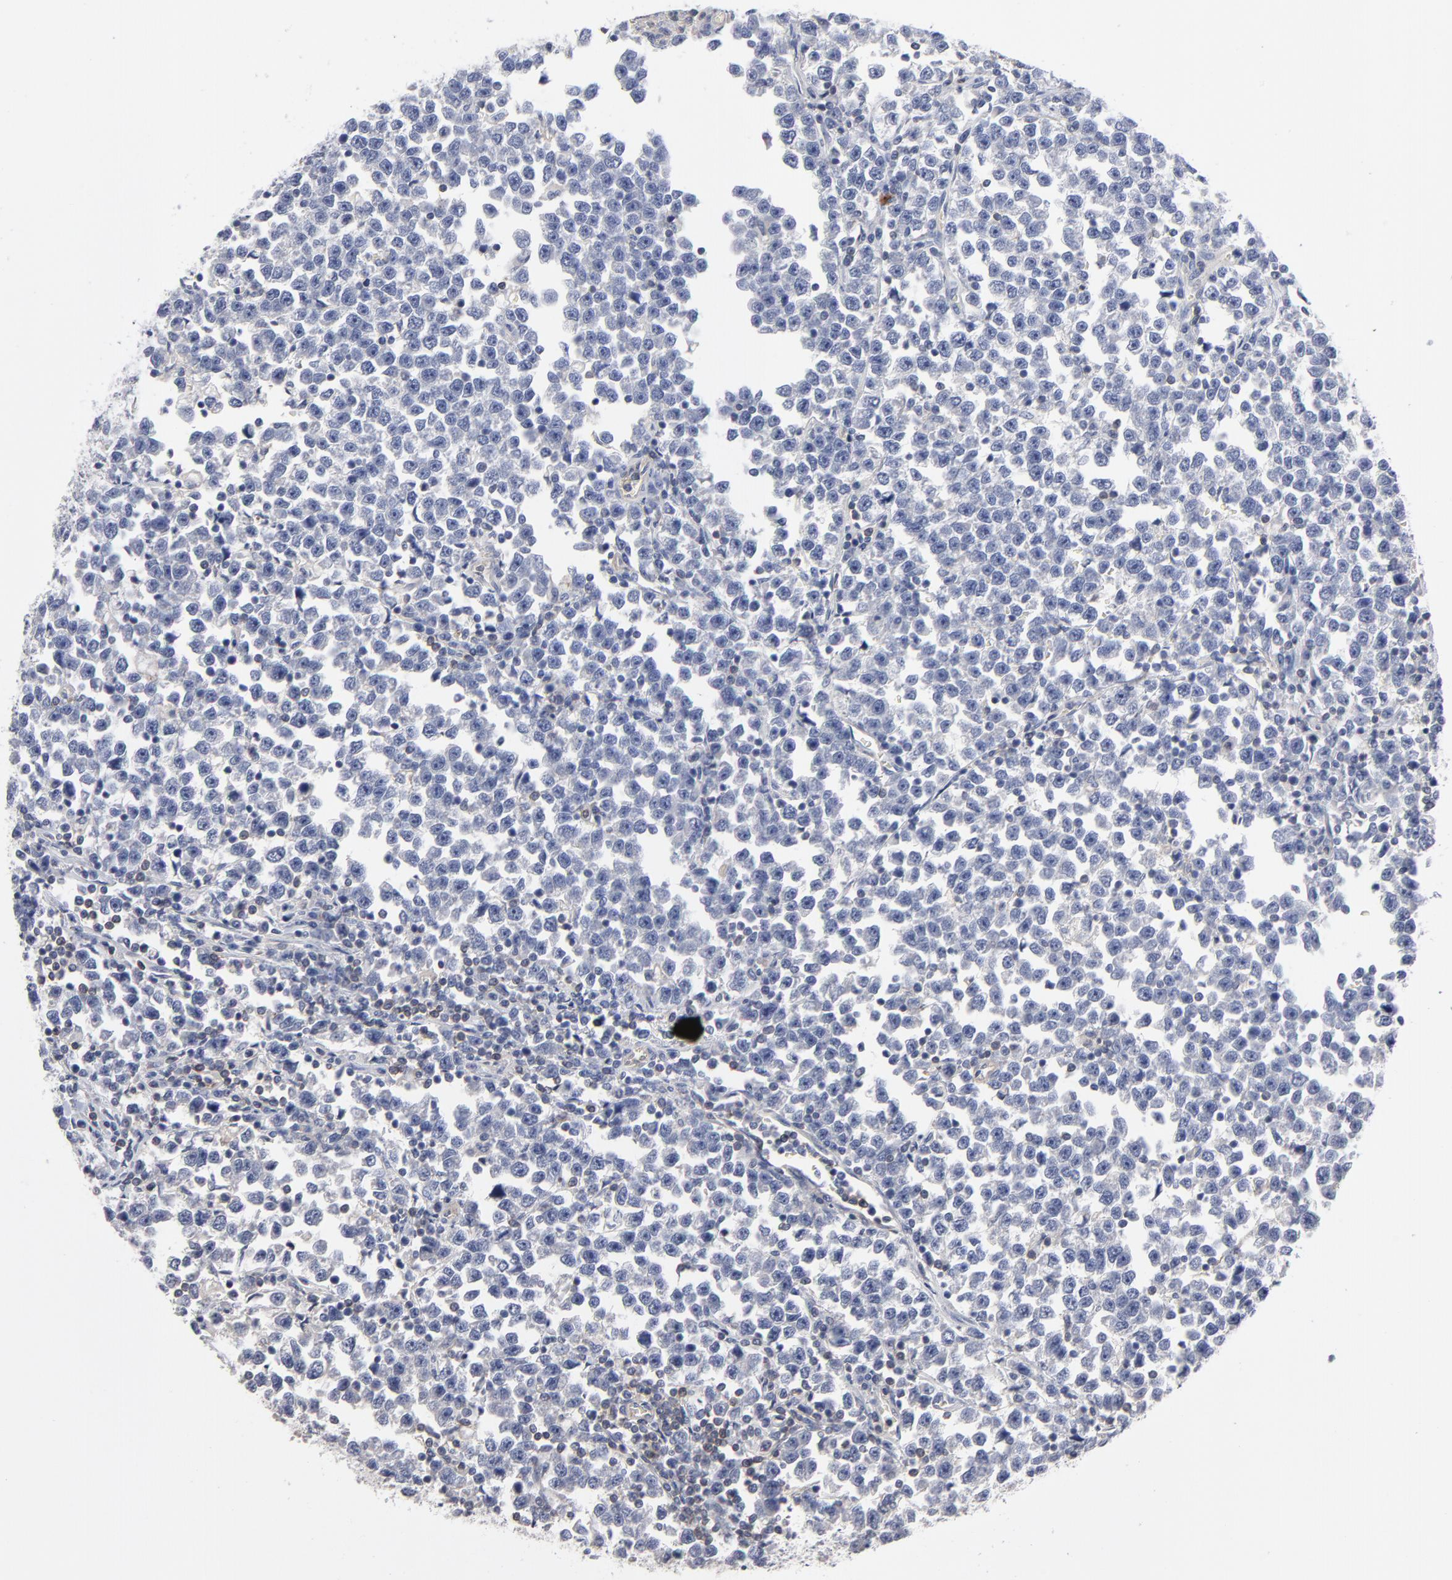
{"staining": {"intensity": "negative", "quantity": "none", "location": "none"}, "tissue": "testis cancer", "cell_type": "Tumor cells", "image_type": "cancer", "snomed": [{"axis": "morphology", "description": "Seminoma, NOS"}, {"axis": "topography", "description": "Testis"}], "caption": "Tumor cells show no significant positivity in testis cancer (seminoma).", "gene": "PDLIM2", "patient": {"sex": "male", "age": 43}}